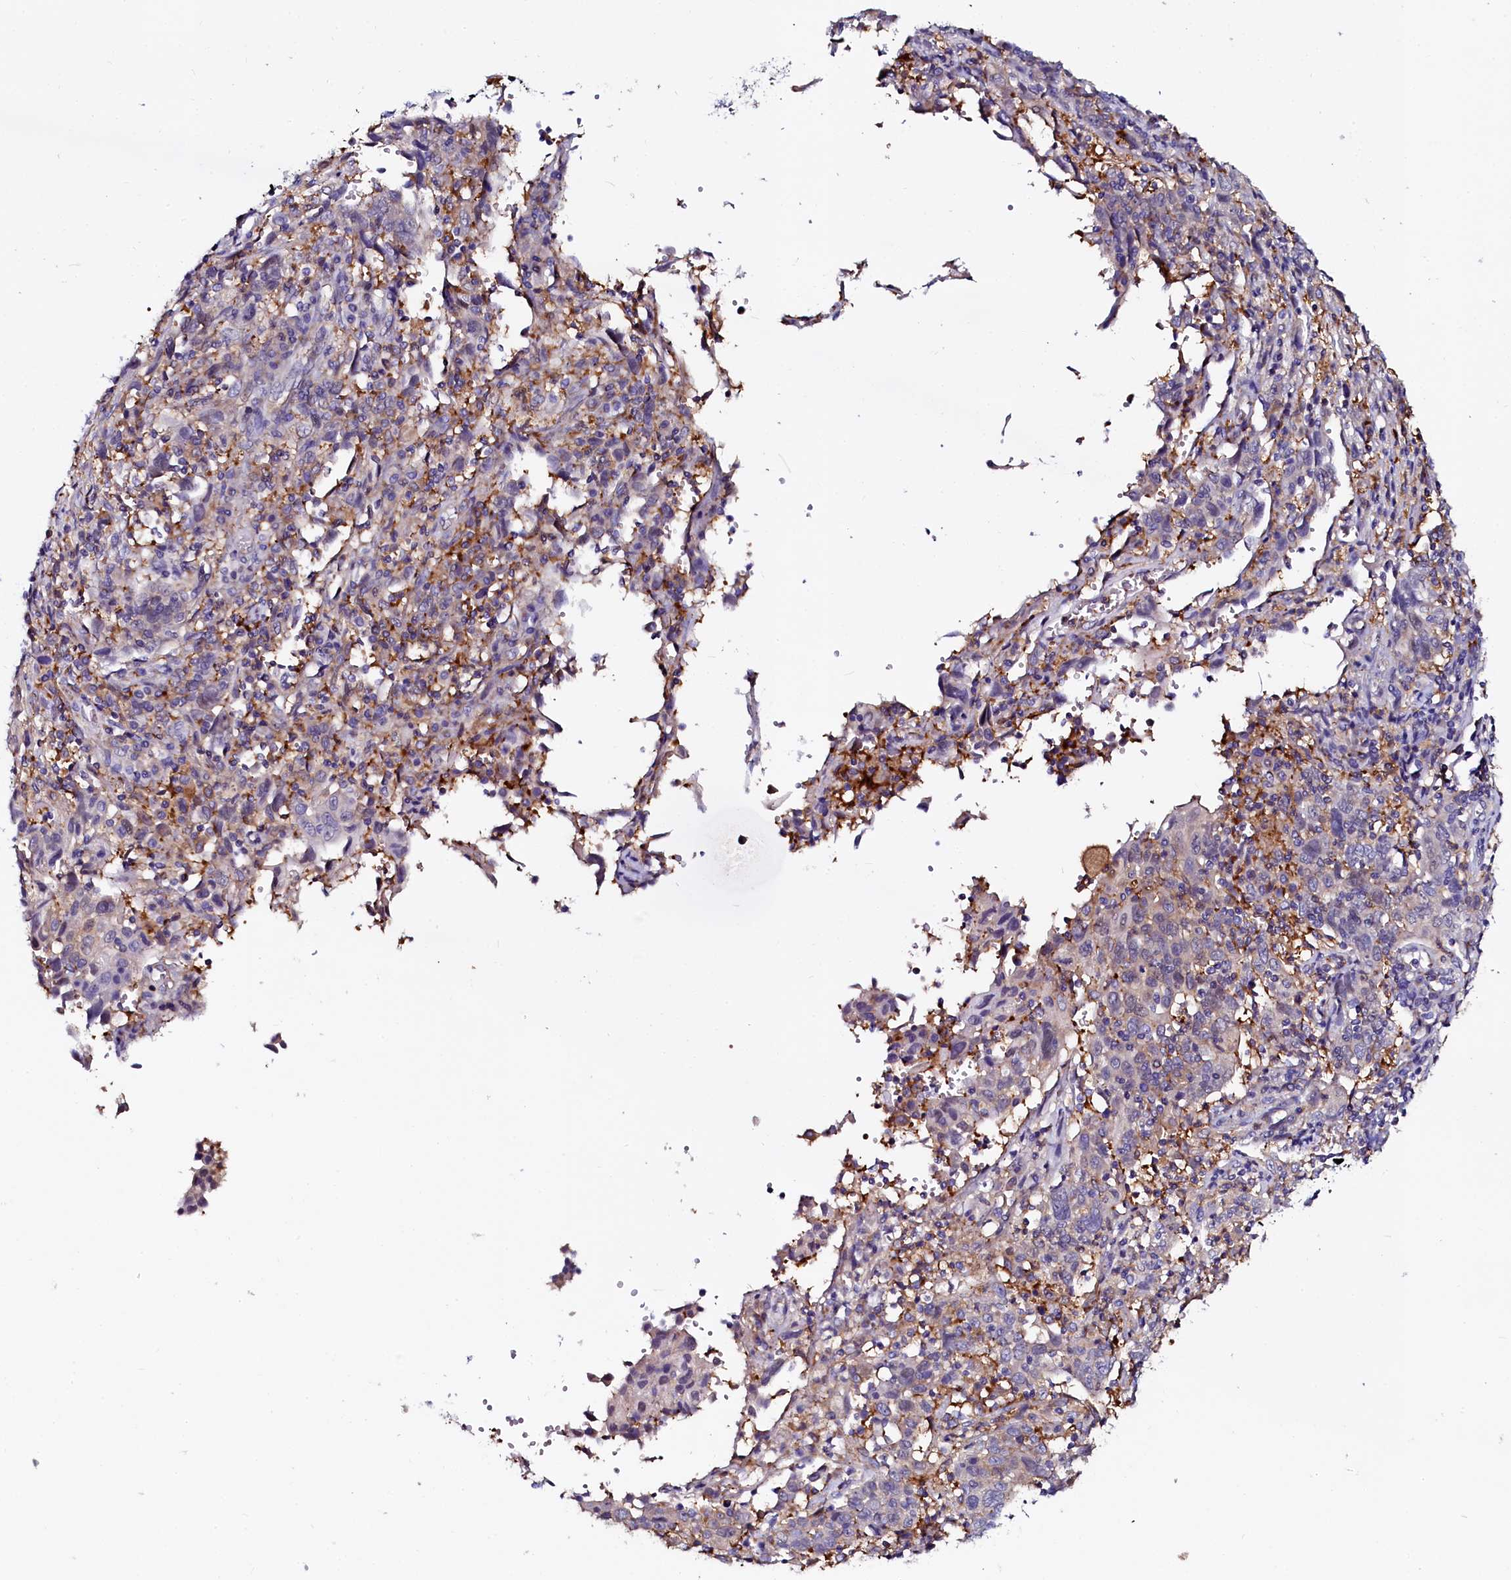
{"staining": {"intensity": "weak", "quantity": "<25%", "location": "cytoplasmic/membranous"}, "tissue": "cervical cancer", "cell_type": "Tumor cells", "image_type": "cancer", "snomed": [{"axis": "morphology", "description": "Squamous cell carcinoma, NOS"}, {"axis": "topography", "description": "Cervix"}], "caption": "There is no significant expression in tumor cells of squamous cell carcinoma (cervical).", "gene": "OTOL1", "patient": {"sex": "female", "age": 46}}